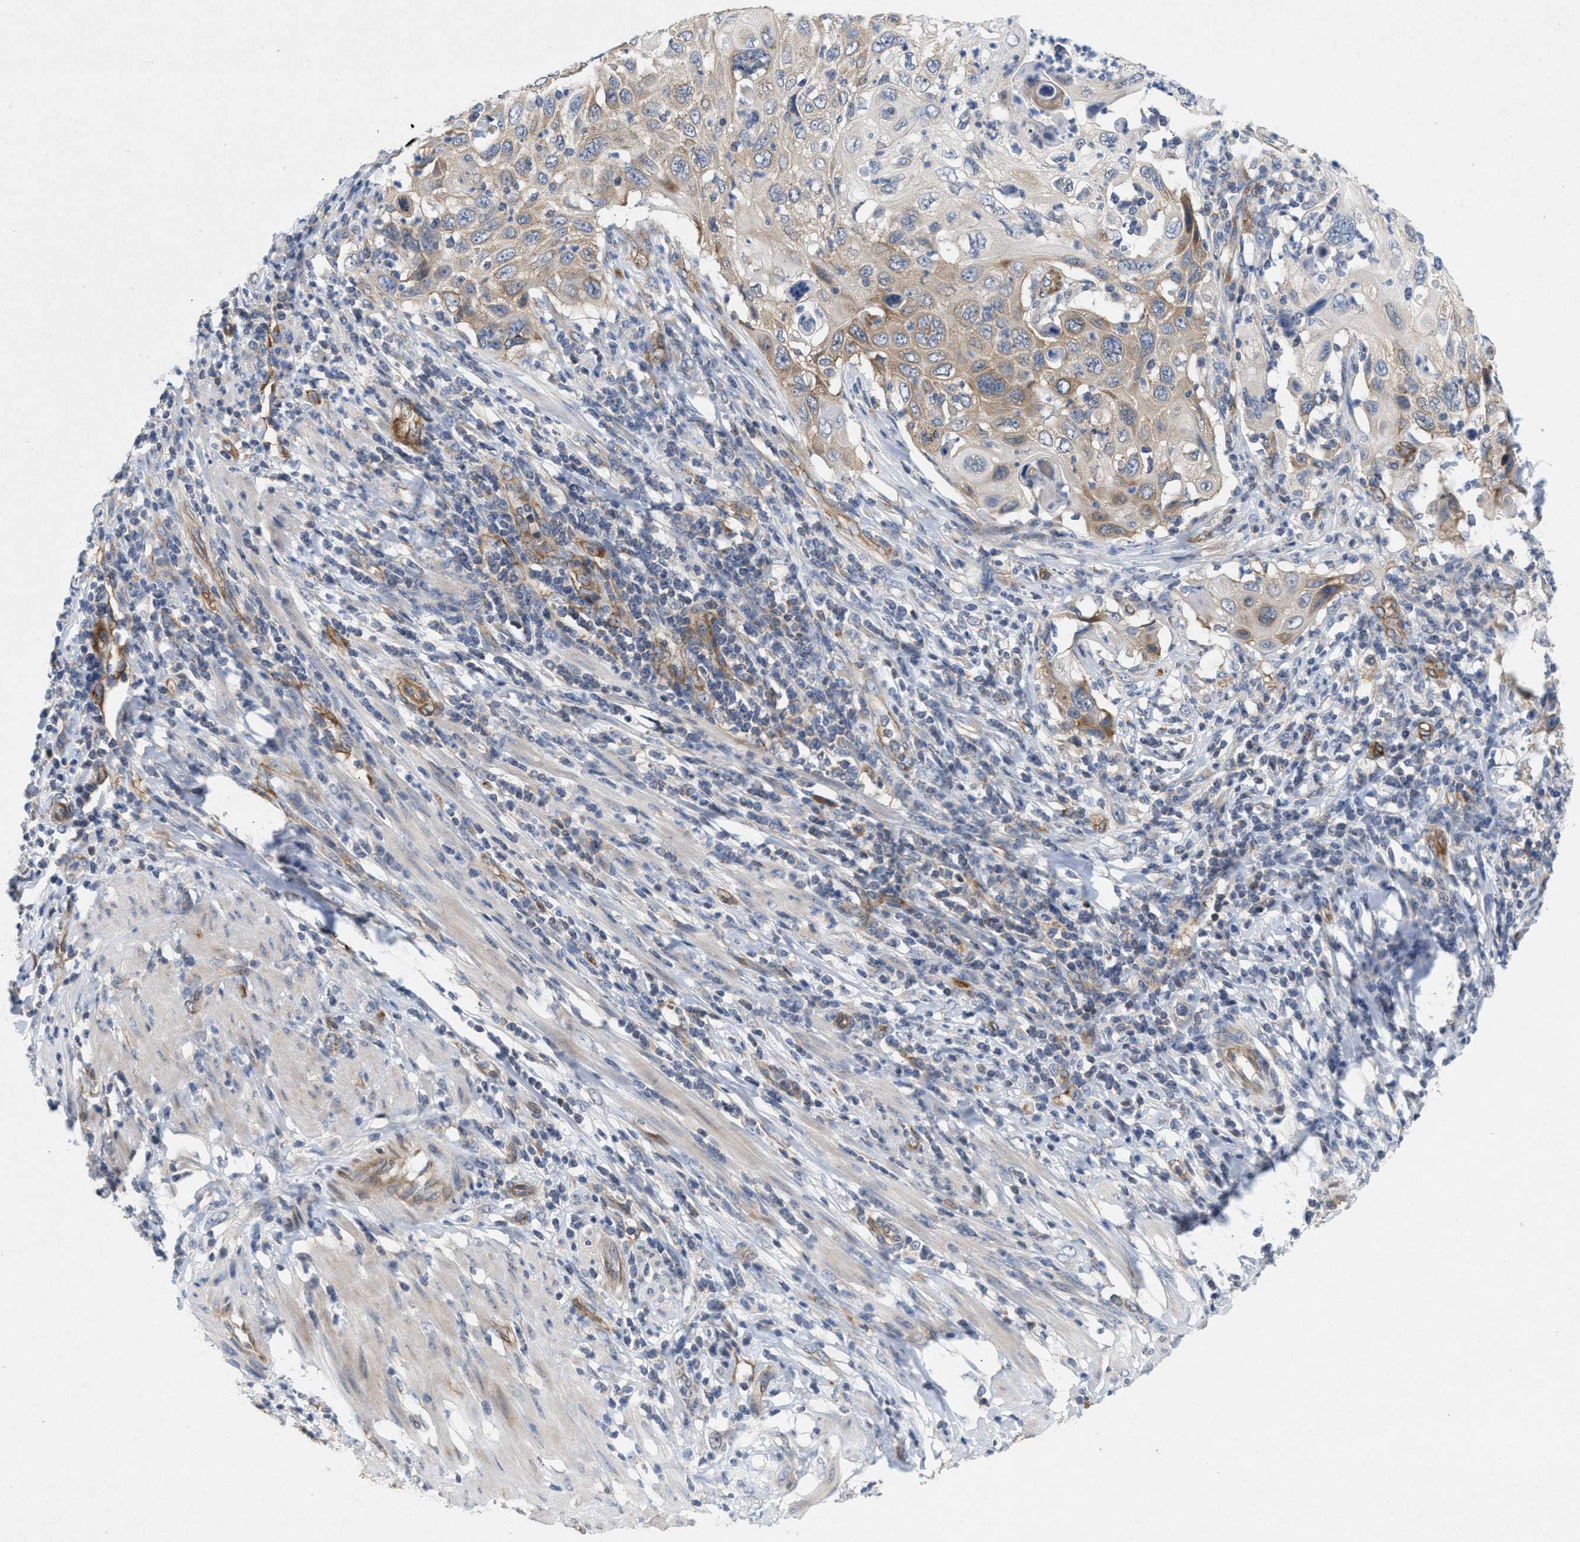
{"staining": {"intensity": "weak", "quantity": ">75%", "location": "cytoplasmic/membranous"}, "tissue": "cervical cancer", "cell_type": "Tumor cells", "image_type": "cancer", "snomed": [{"axis": "morphology", "description": "Squamous cell carcinoma, NOS"}, {"axis": "topography", "description": "Cervix"}], "caption": "DAB (3,3'-diaminobenzidine) immunohistochemical staining of human squamous cell carcinoma (cervical) demonstrates weak cytoplasmic/membranous protein positivity in approximately >75% of tumor cells. The protein of interest is stained brown, and the nuclei are stained in blue (DAB IHC with brightfield microscopy, high magnification).", "gene": "UBAP2", "patient": {"sex": "female", "age": 70}}